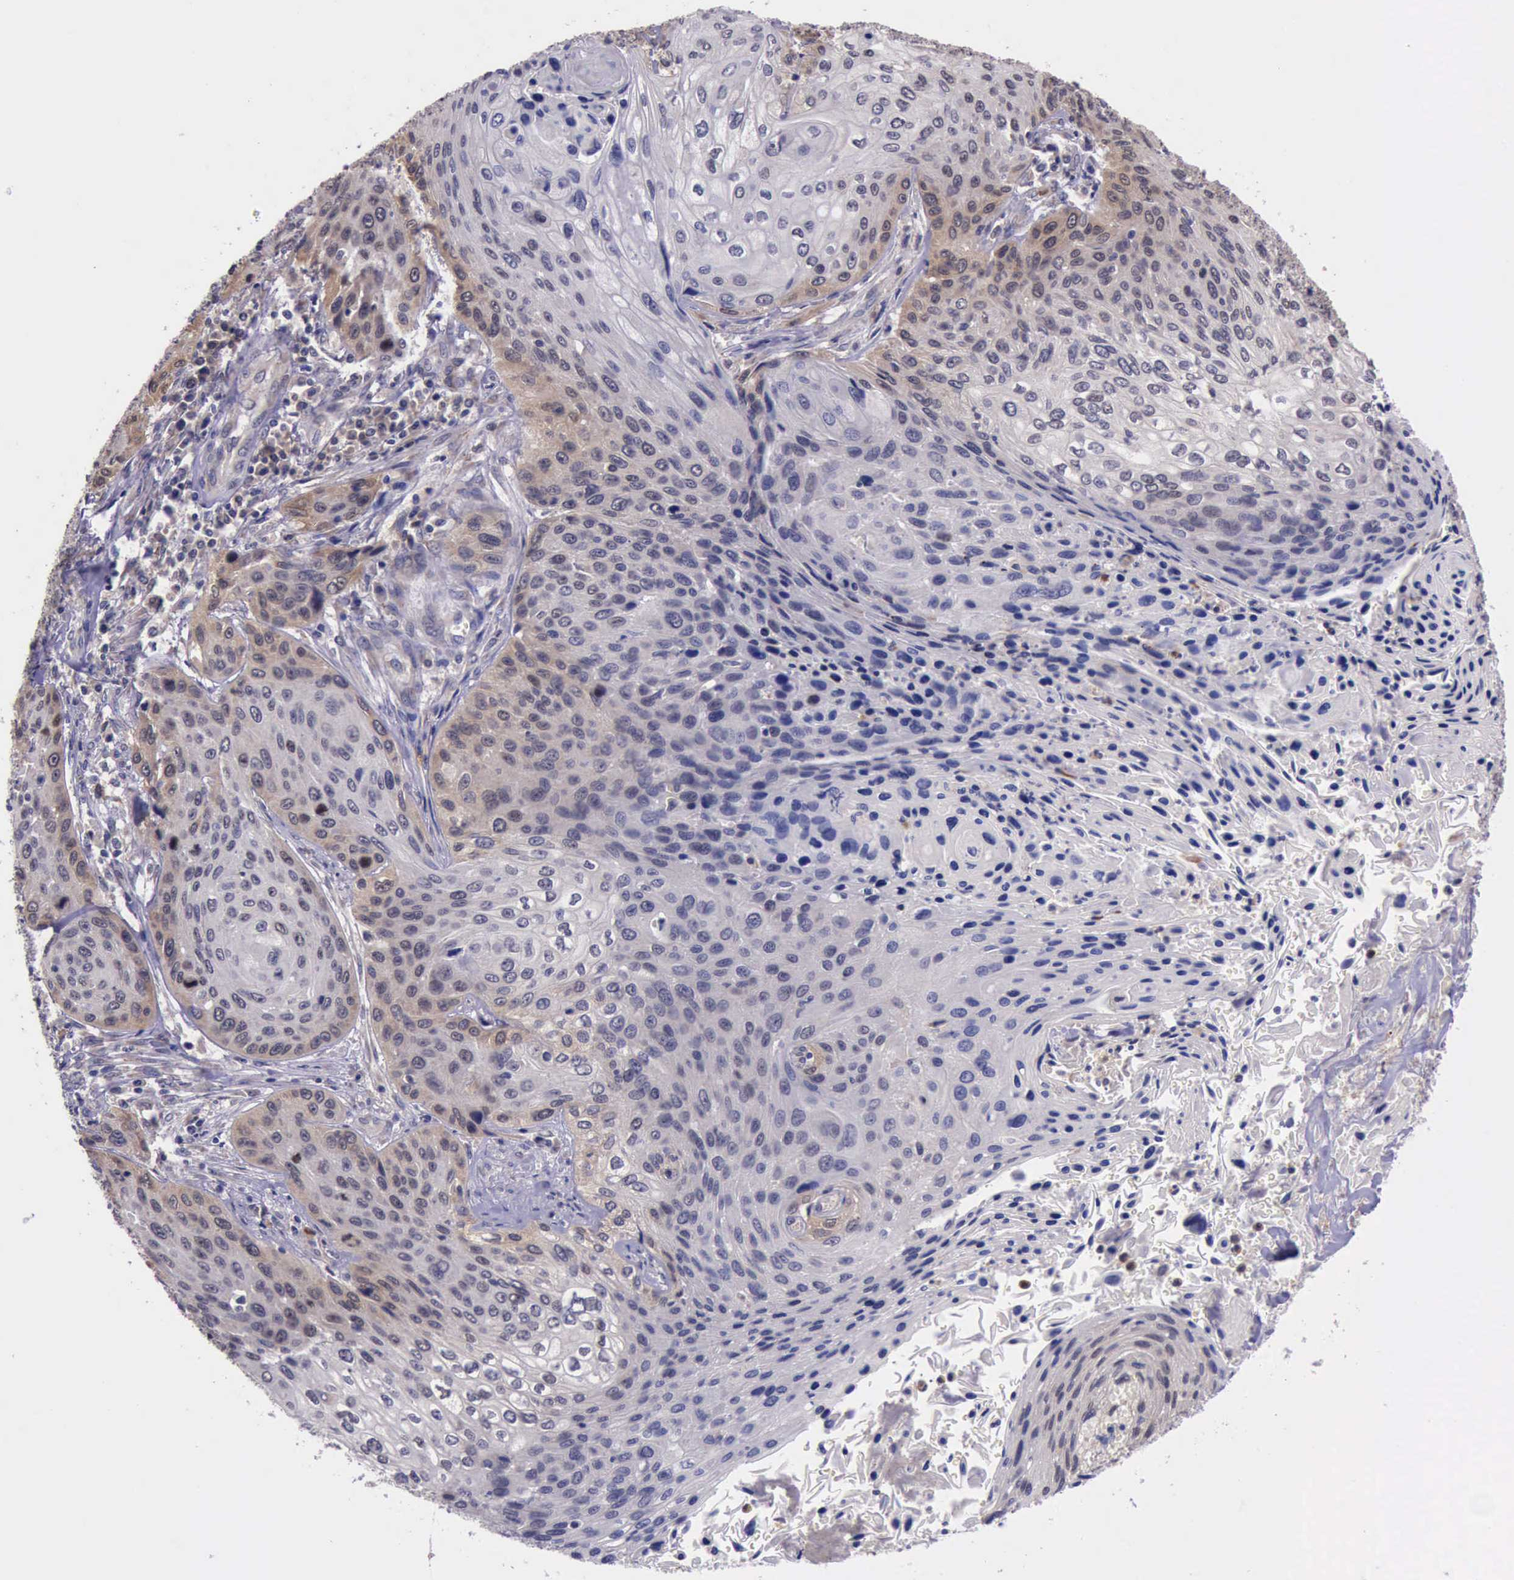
{"staining": {"intensity": "weak", "quantity": "25%-75%", "location": "cytoplasmic/membranous"}, "tissue": "cervical cancer", "cell_type": "Tumor cells", "image_type": "cancer", "snomed": [{"axis": "morphology", "description": "Squamous cell carcinoma, NOS"}, {"axis": "topography", "description": "Cervix"}], "caption": "Squamous cell carcinoma (cervical) stained for a protein displays weak cytoplasmic/membranous positivity in tumor cells. (IHC, brightfield microscopy, high magnification).", "gene": "PLEK2", "patient": {"sex": "female", "age": 32}}